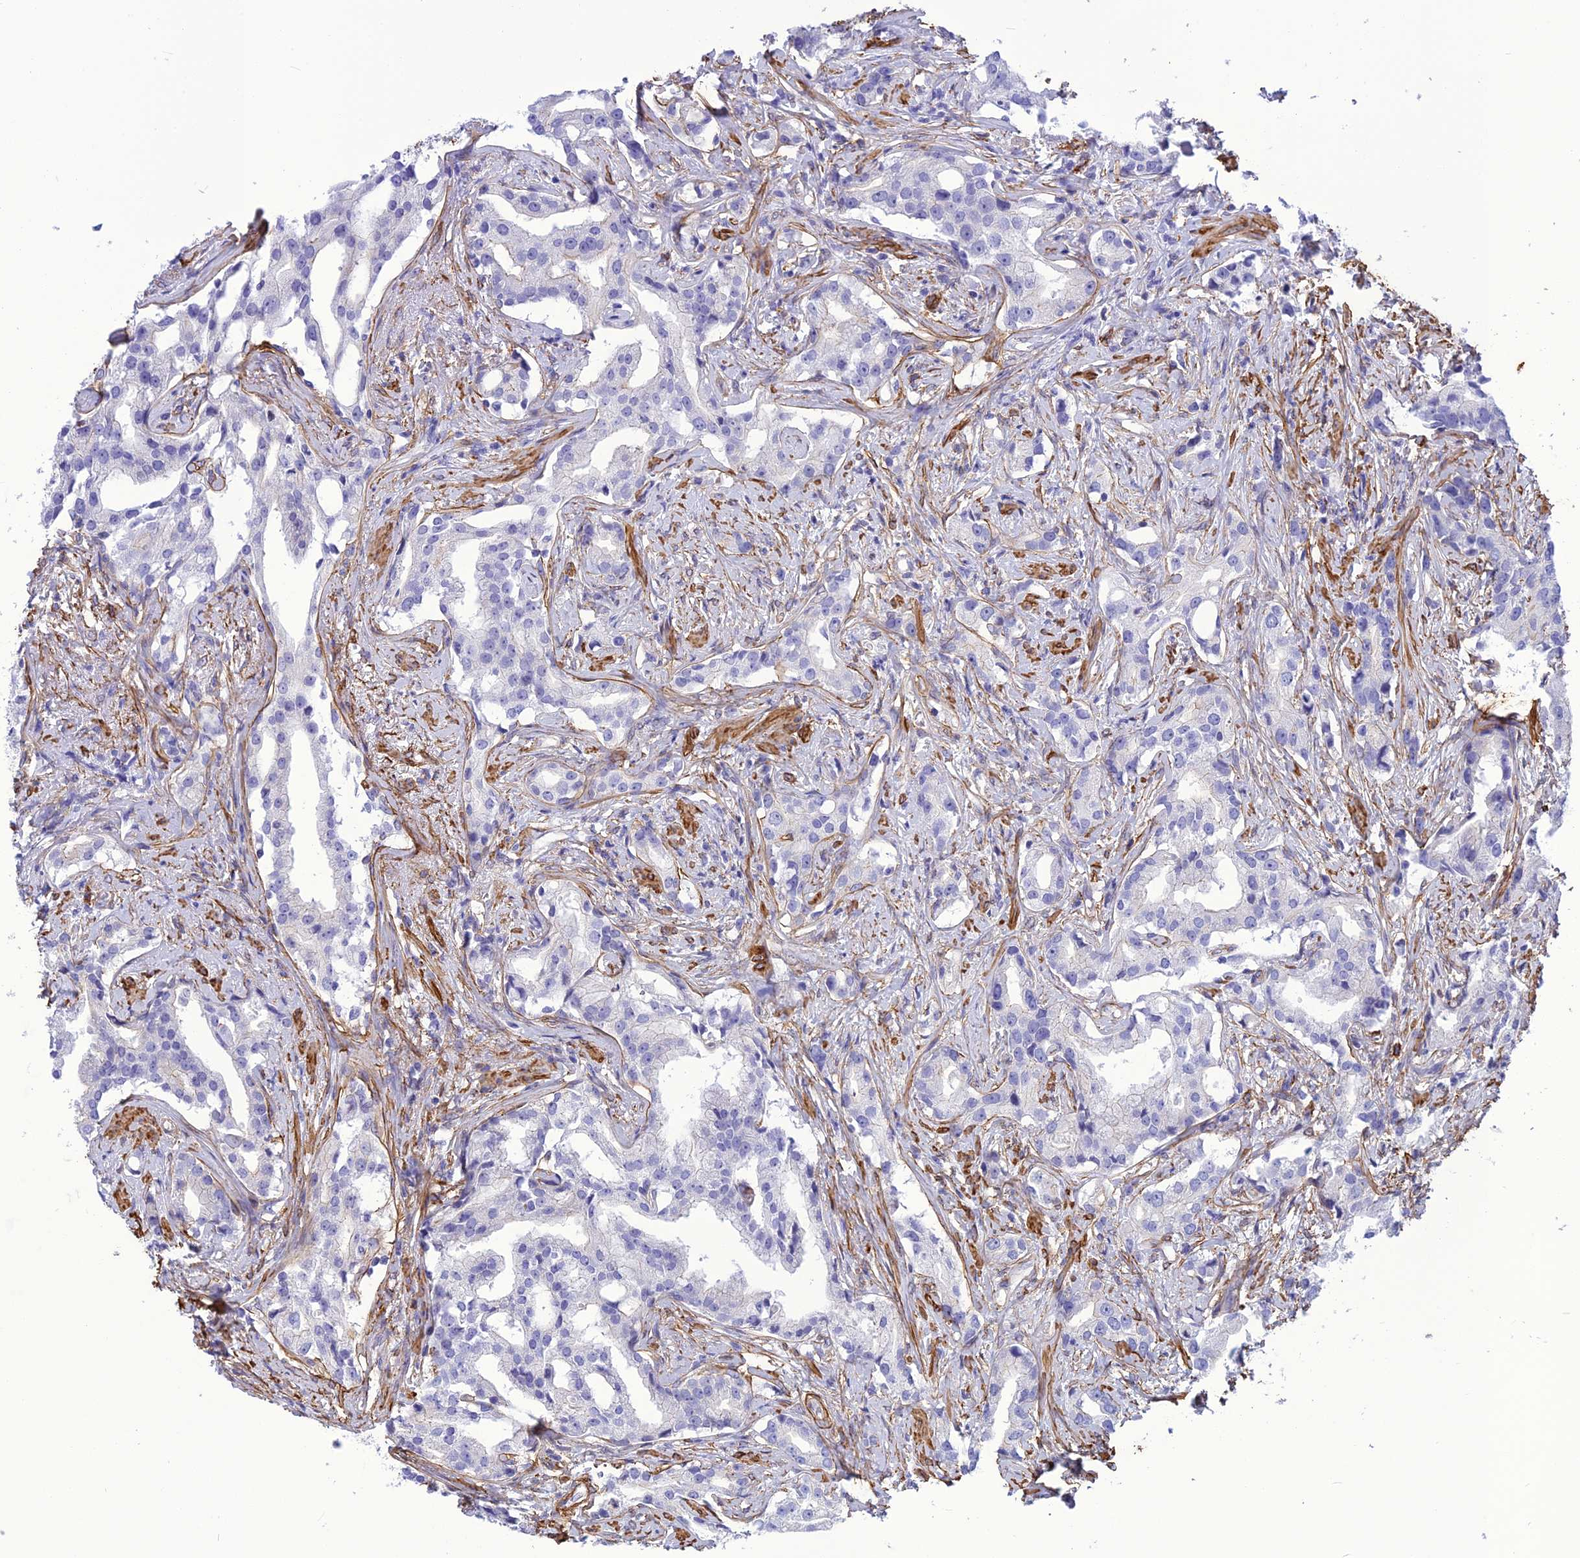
{"staining": {"intensity": "negative", "quantity": "none", "location": "none"}, "tissue": "prostate cancer", "cell_type": "Tumor cells", "image_type": "cancer", "snomed": [{"axis": "morphology", "description": "Adenocarcinoma, High grade"}, {"axis": "topography", "description": "Prostate"}], "caption": "Immunohistochemistry (IHC) photomicrograph of human prostate cancer (high-grade adenocarcinoma) stained for a protein (brown), which shows no expression in tumor cells.", "gene": "NKD1", "patient": {"sex": "male", "age": 67}}